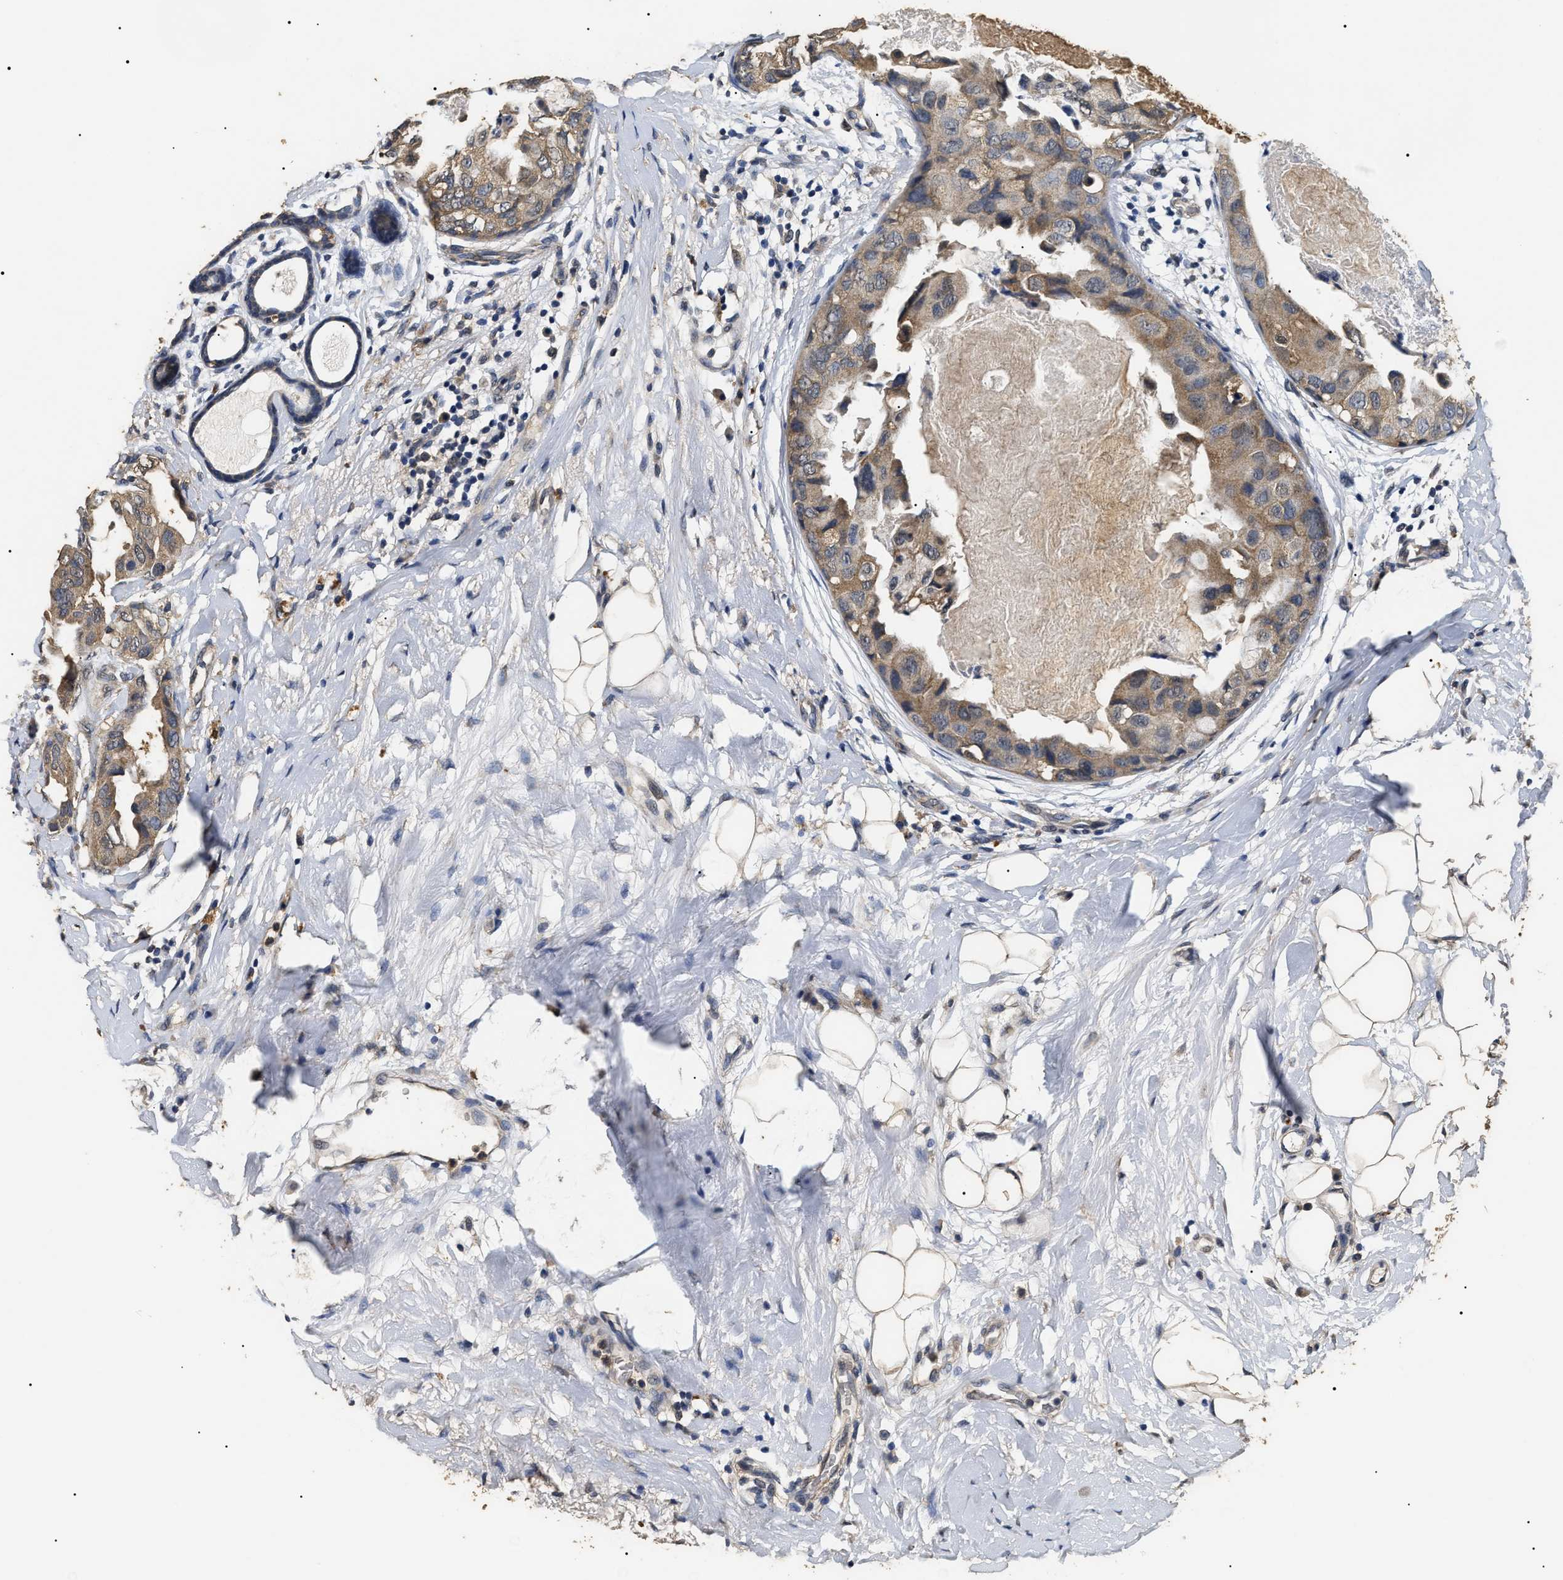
{"staining": {"intensity": "weak", "quantity": ">75%", "location": "cytoplasmic/membranous"}, "tissue": "breast cancer", "cell_type": "Tumor cells", "image_type": "cancer", "snomed": [{"axis": "morphology", "description": "Duct carcinoma"}, {"axis": "topography", "description": "Breast"}], "caption": "Breast infiltrating ductal carcinoma tissue reveals weak cytoplasmic/membranous staining in about >75% of tumor cells", "gene": "PSMD8", "patient": {"sex": "female", "age": 40}}